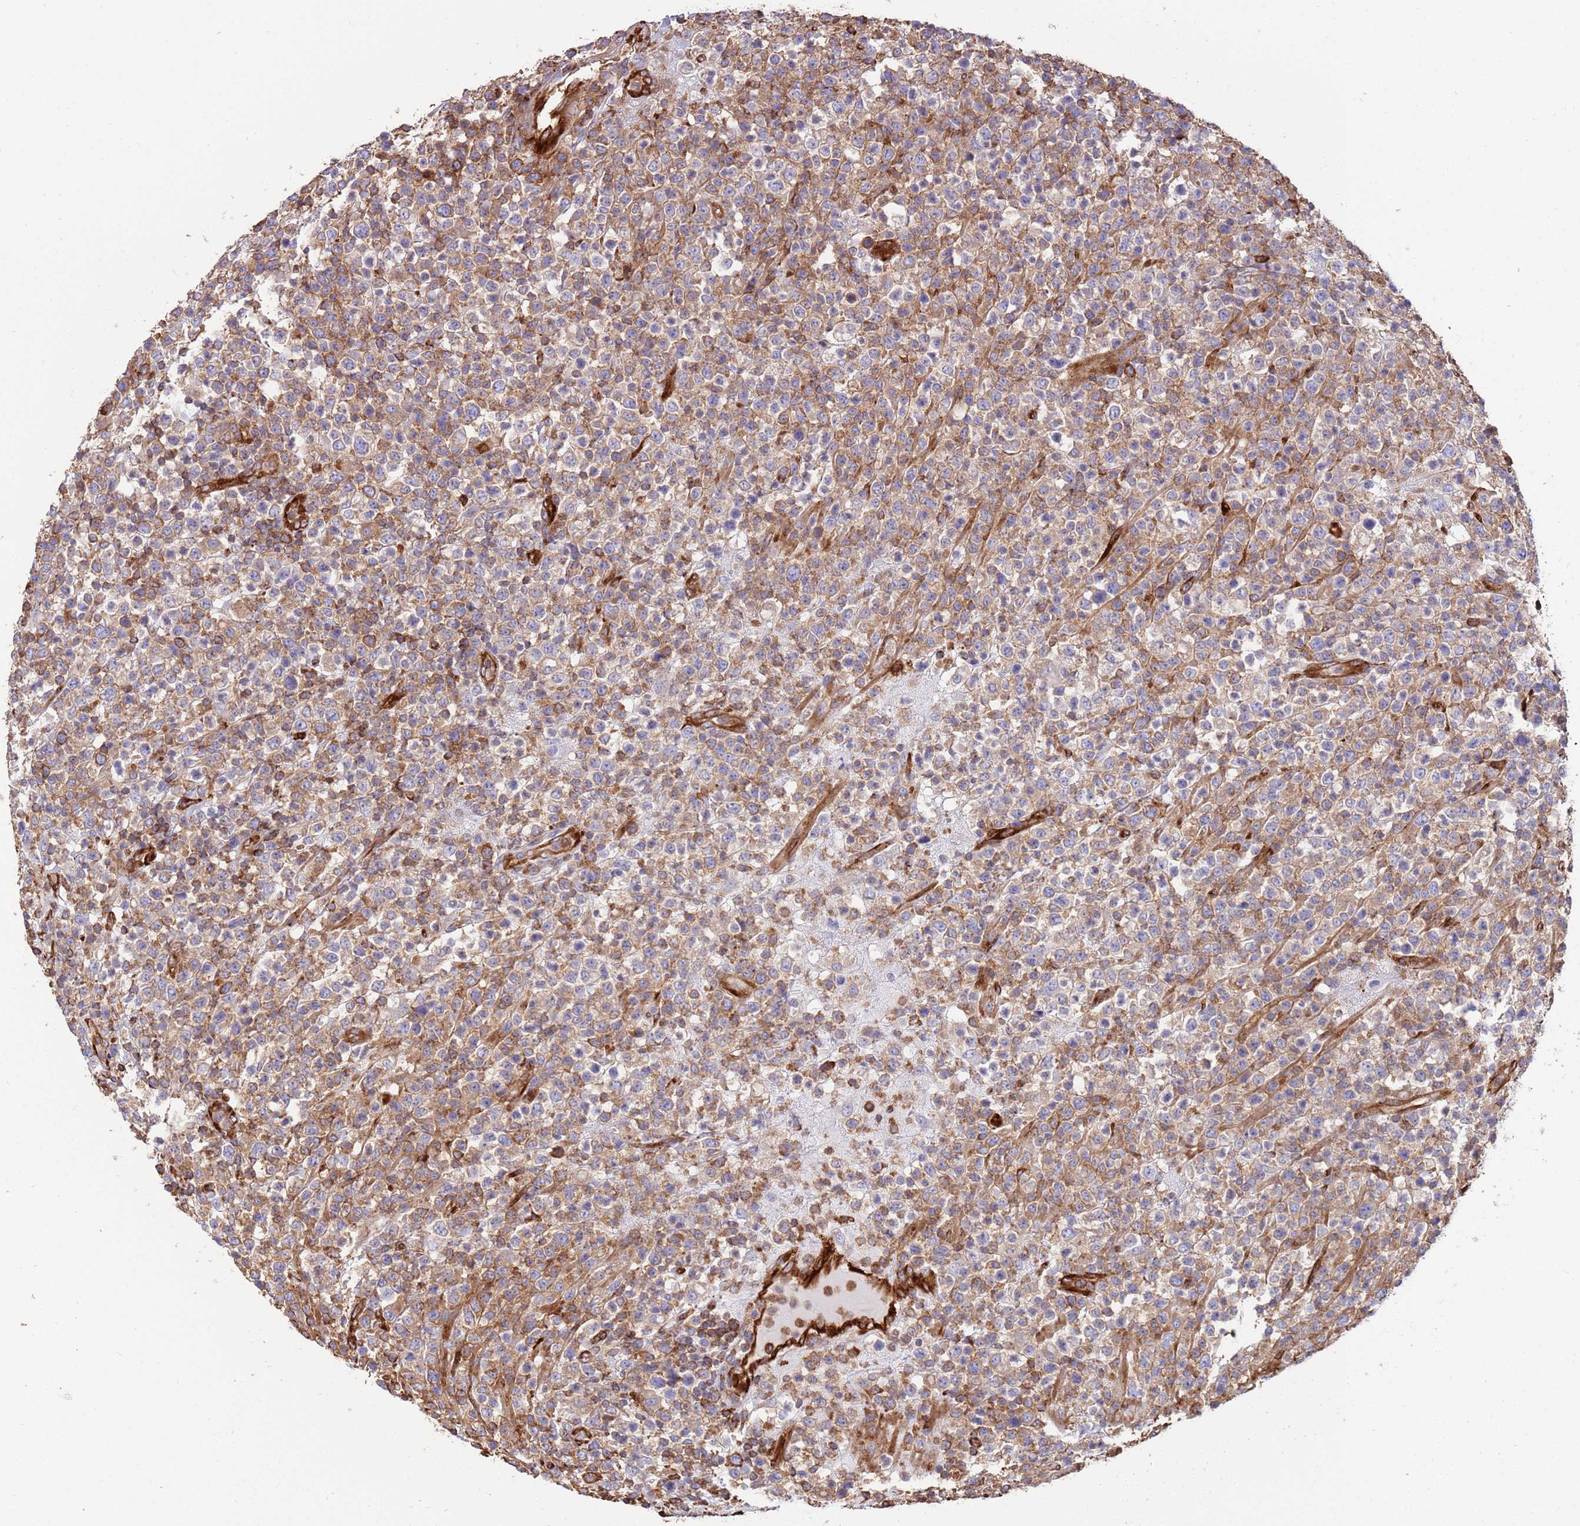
{"staining": {"intensity": "weak", "quantity": "<25%", "location": "cytoplasmic/membranous"}, "tissue": "lymphoma", "cell_type": "Tumor cells", "image_type": "cancer", "snomed": [{"axis": "morphology", "description": "Malignant lymphoma, non-Hodgkin's type, High grade"}, {"axis": "topography", "description": "Colon"}], "caption": "This is a micrograph of immunohistochemistry (IHC) staining of lymphoma, which shows no staining in tumor cells.", "gene": "KBTBD7", "patient": {"sex": "female", "age": 53}}